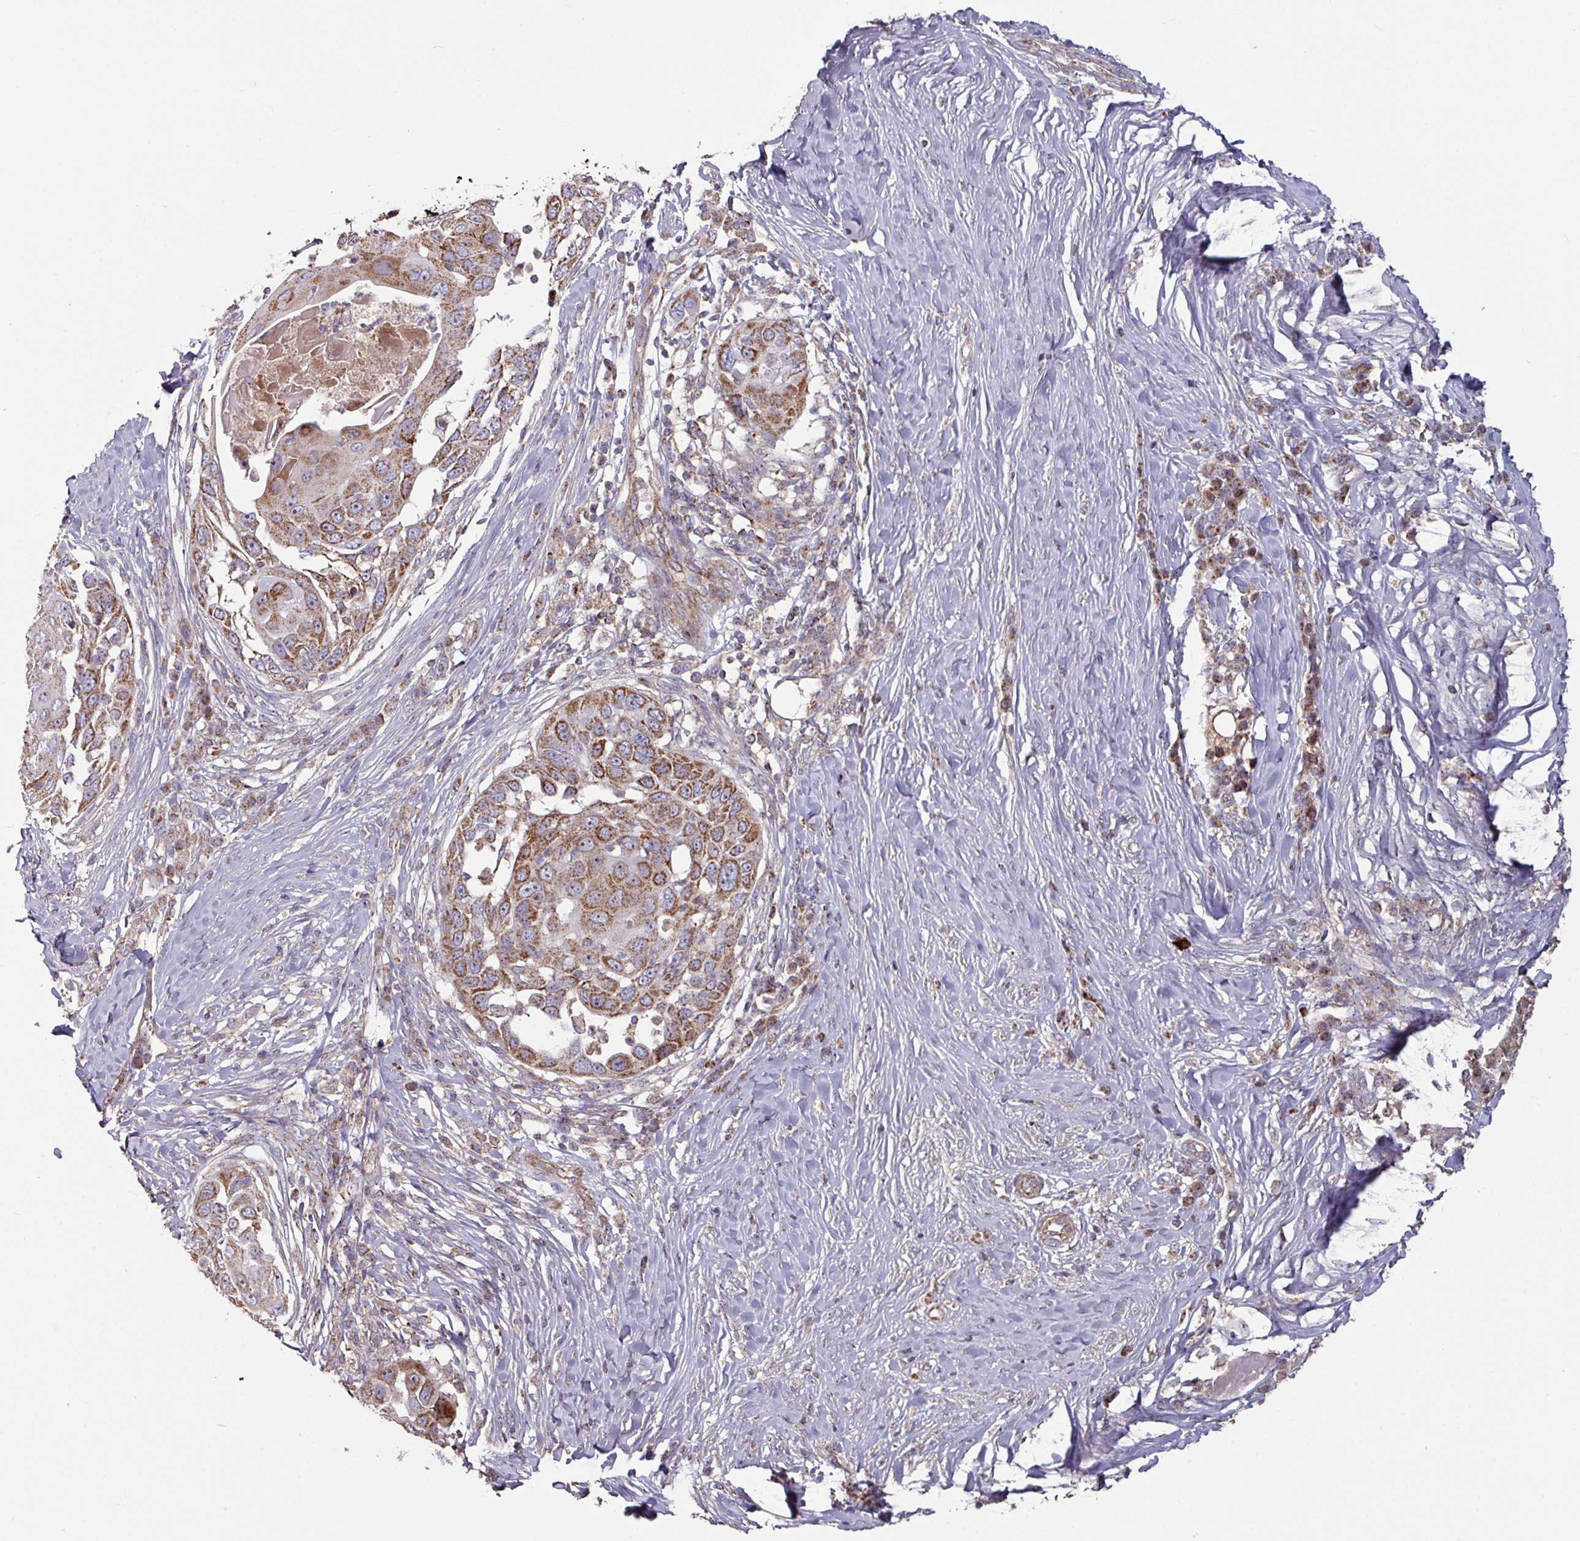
{"staining": {"intensity": "strong", "quantity": "25%-75%", "location": "cytoplasmic/membranous"}, "tissue": "skin cancer", "cell_type": "Tumor cells", "image_type": "cancer", "snomed": [{"axis": "morphology", "description": "Squamous cell carcinoma, NOS"}, {"axis": "topography", "description": "Skin"}], "caption": "Skin squamous cell carcinoma was stained to show a protein in brown. There is high levels of strong cytoplasmic/membranous staining in approximately 25%-75% of tumor cells.", "gene": "OR2D3", "patient": {"sex": "female", "age": 44}}